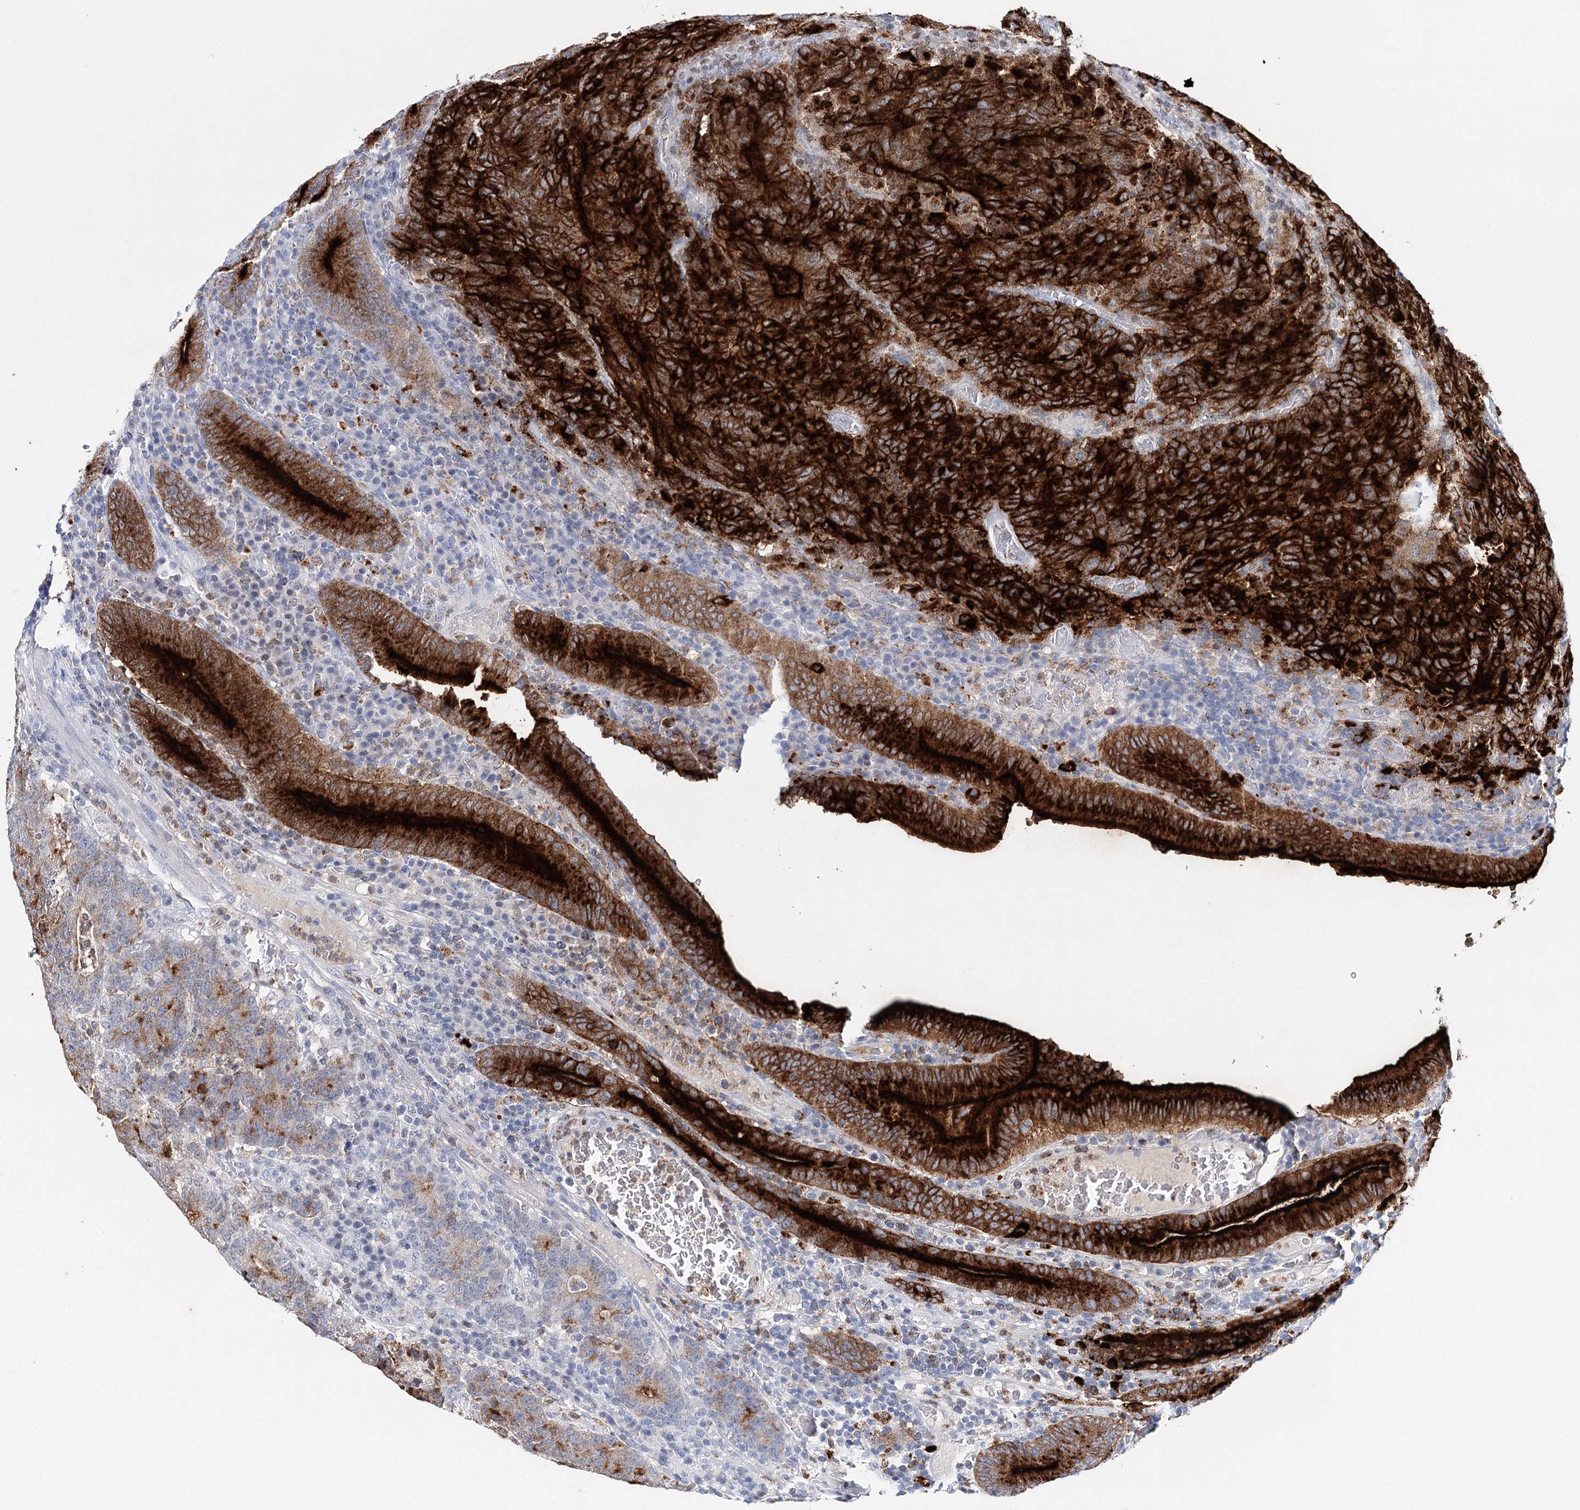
{"staining": {"intensity": "strong", "quantity": ">75%", "location": "cytoplasmic/membranous"}, "tissue": "colorectal cancer", "cell_type": "Tumor cells", "image_type": "cancer", "snomed": [{"axis": "morphology", "description": "Normal tissue, NOS"}, {"axis": "morphology", "description": "Adenocarcinoma, NOS"}, {"axis": "topography", "description": "Colon"}], "caption": "There is high levels of strong cytoplasmic/membranous staining in tumor cells of colorectal cancer, as demonstrated by immunohistochemical staining (brown color).", "gene": "CEACAM8", "patient": {"sex": "female", "age": 75}}